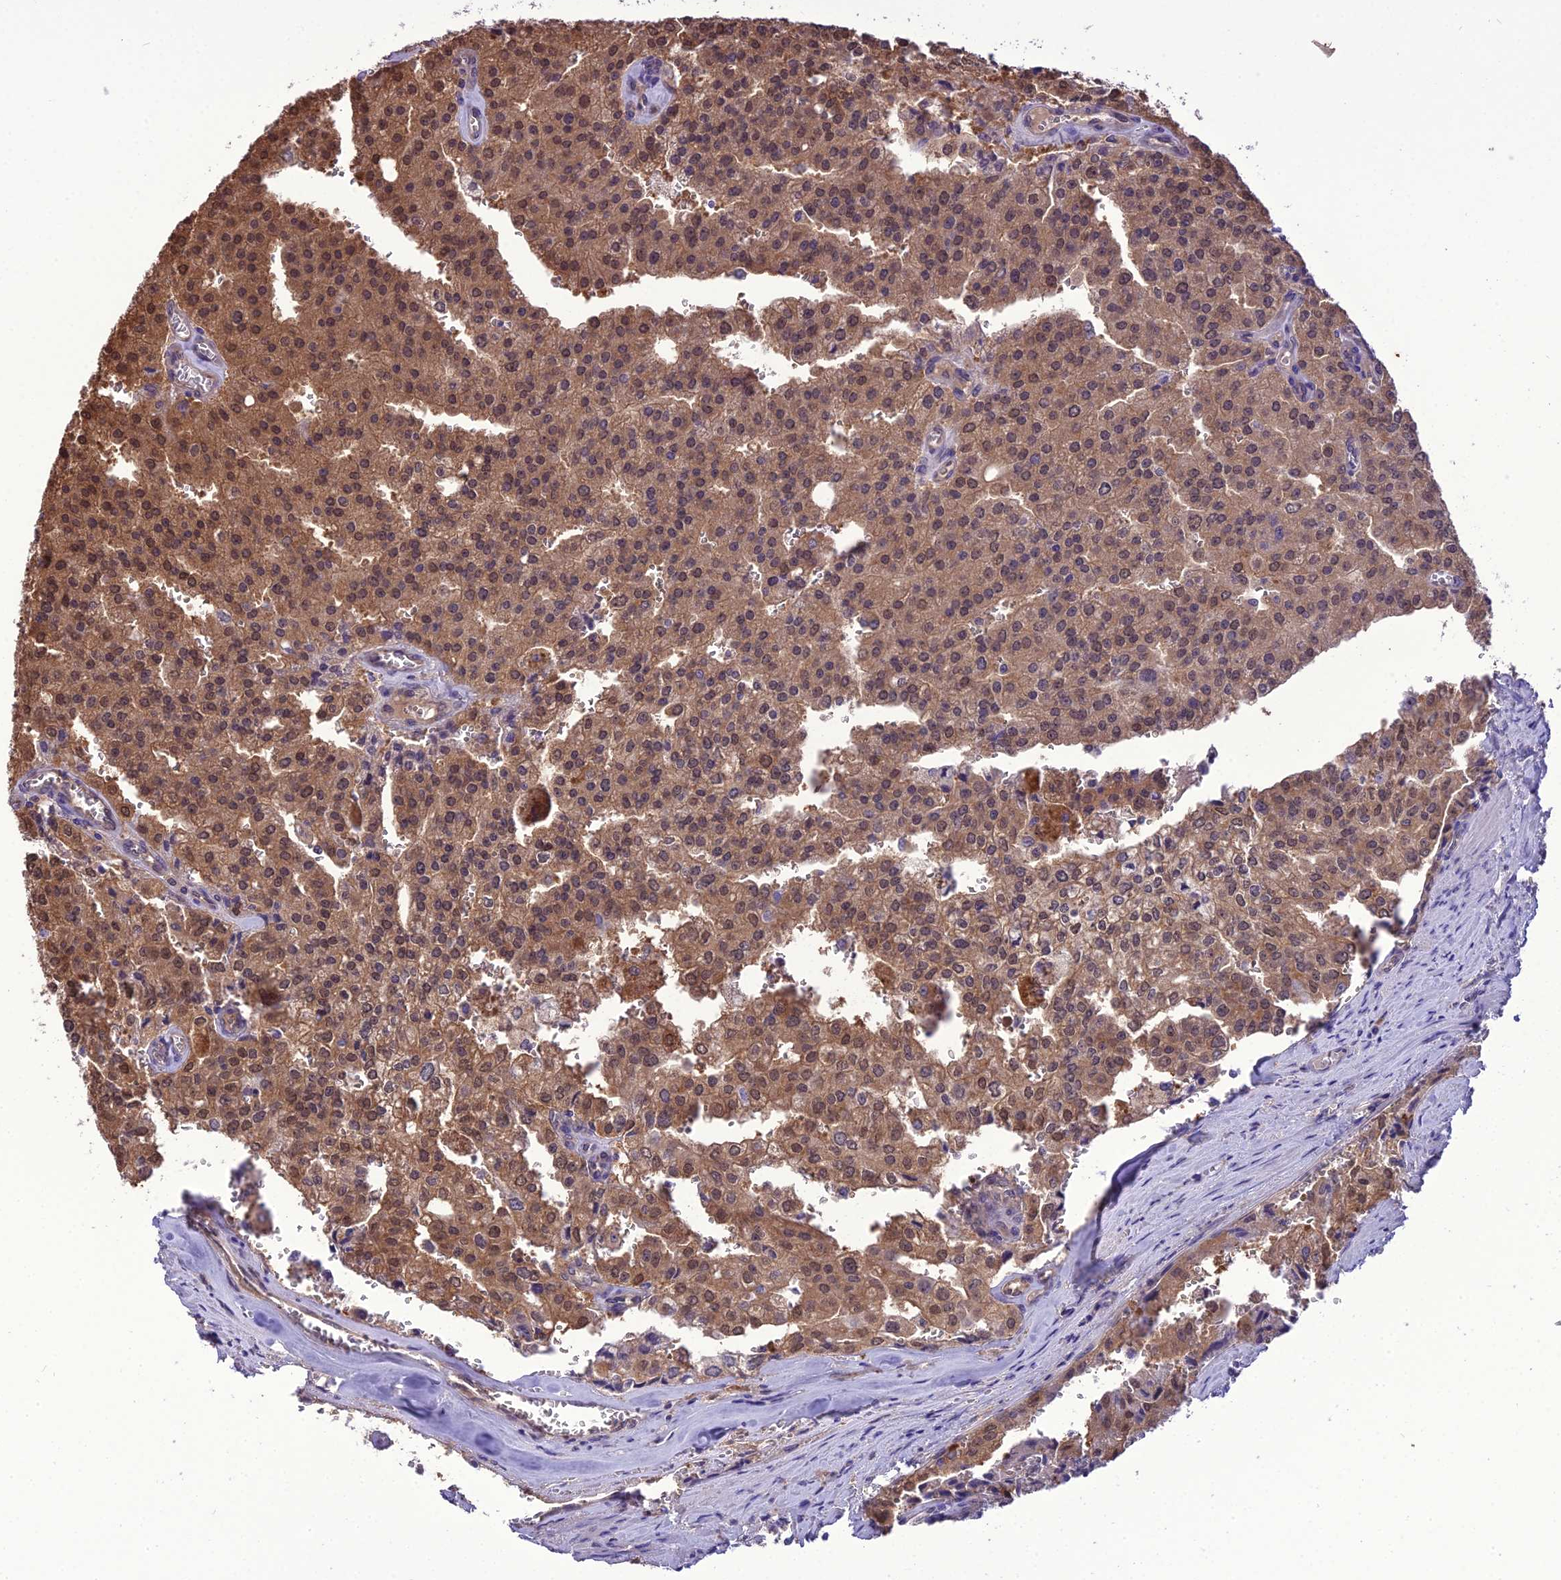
{"staining": {"intensity": "moderate", "quantity": ">75%", "location": "cytoplasmic/membranous,nuclear"}, "tissue": "prostate cancer", "cell_type": "Tumor cells", "image_type": "cancer", "snomed": [{"axis": "morphology", "description": "Adenocarcinoma, High grade"}, {"axis": "topography", "description": "Prostate"}], "caption": "IHC histopathology image of human prostate cancer stained for a protein (brown), which exhibits medium levels of moderate cytoplasmic/membranous and nuclear staining in about >75% of tumor cells.", "gene": "BORCS6", "patient": {"sex": "male", "age": 68}}